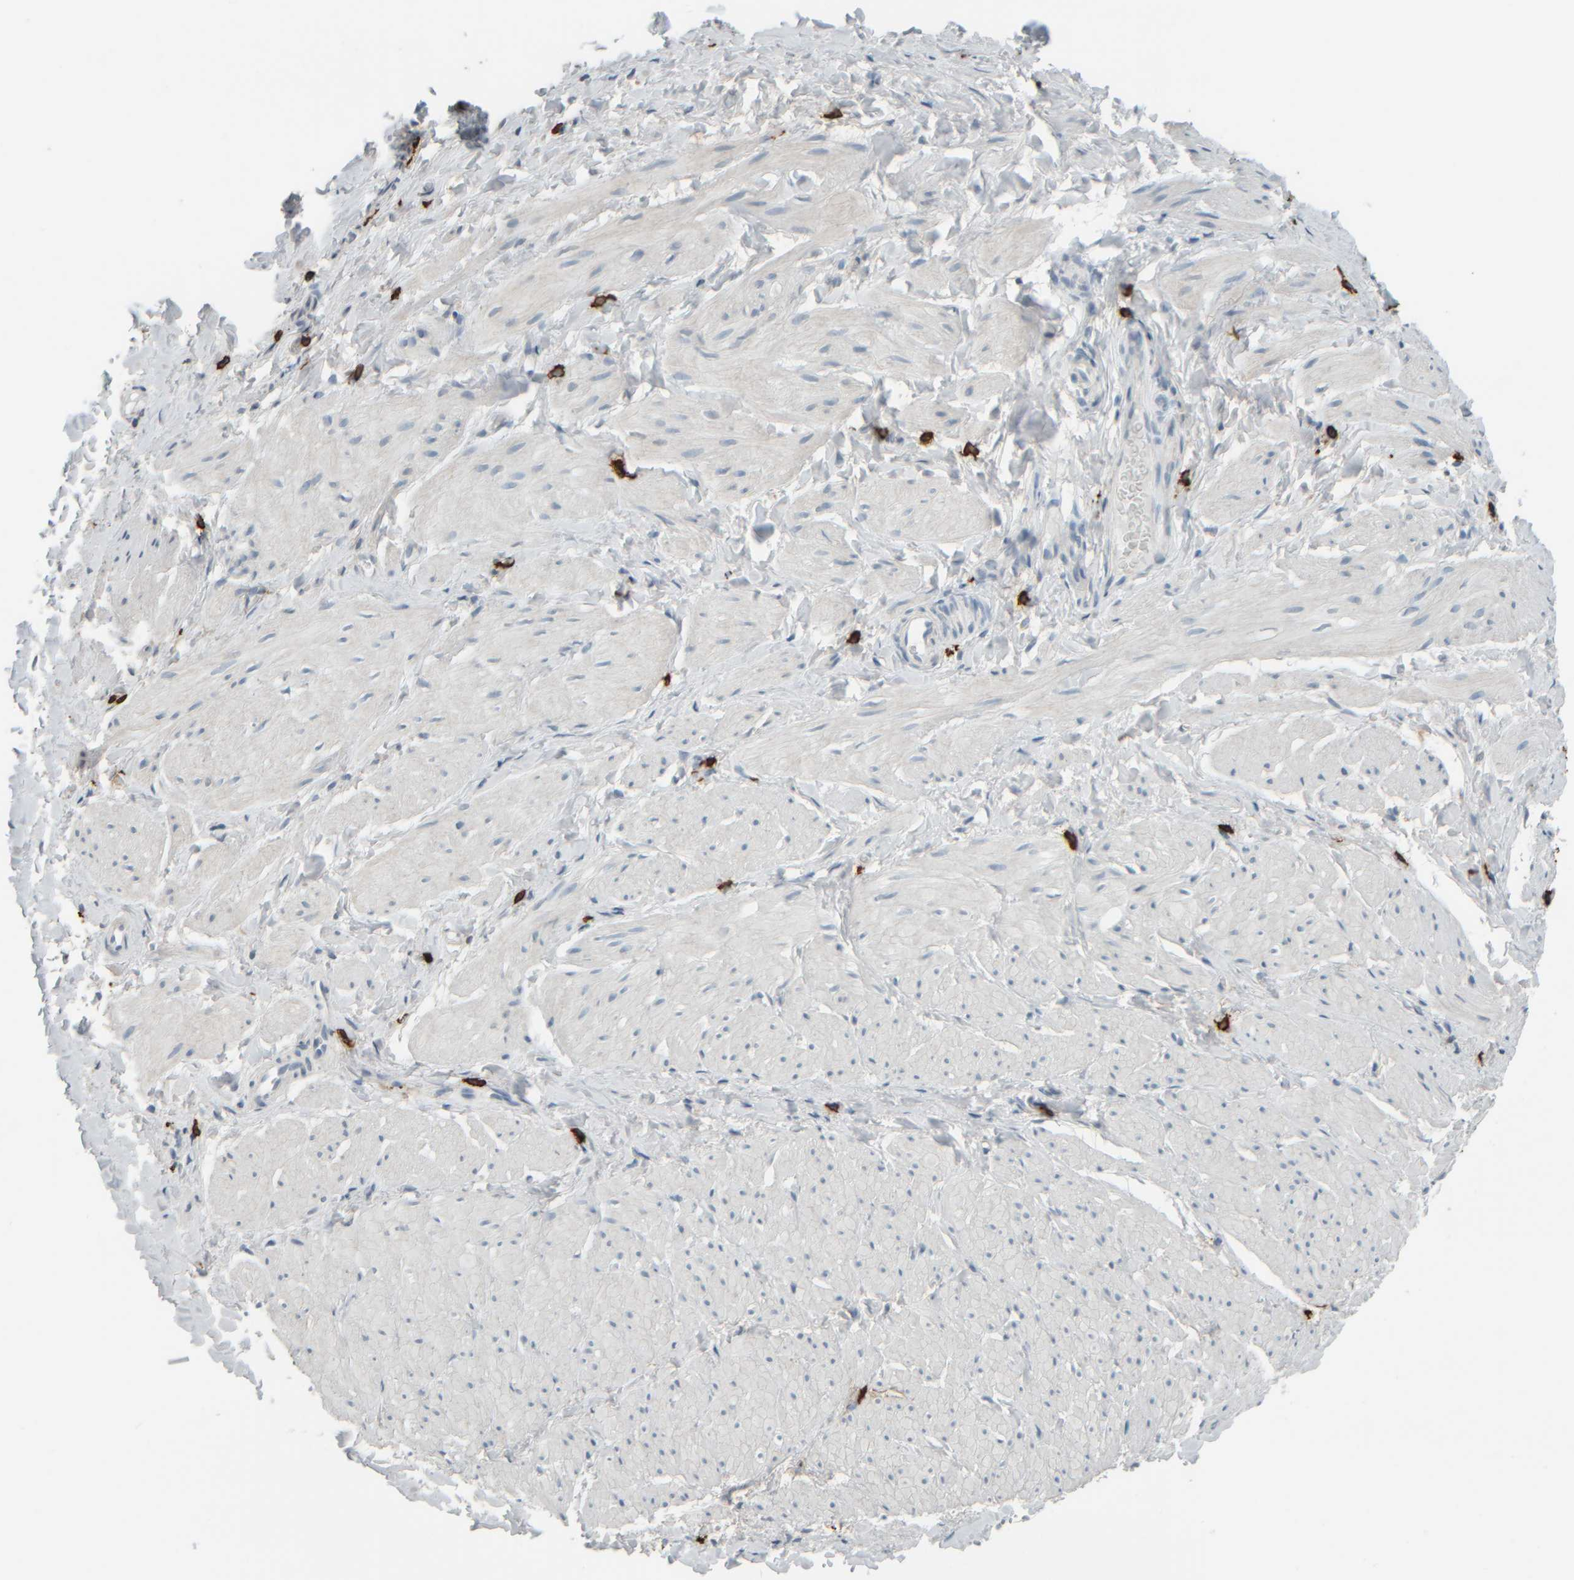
{"staining": {"intensity": "negative", "quantity": "none", "location": "none"}, "tissue": "smooth muscle", "cell_type": "Smooth muscle cells", "image_type": "normal", "snomed": [{"axis": "morphology", "description": "Normal tissue, NOS"}, {"axis": "topography", "description": "Smooth muscle"}], "caption": "Immunohistochemistry (IHC) photomicrograph of benign human smooth muscle stained for a protein (brown), which shows no positivity in smooth muscle cells.", "gene": "TPSAB1", "patient": {"sex": "male", "age": 16}}